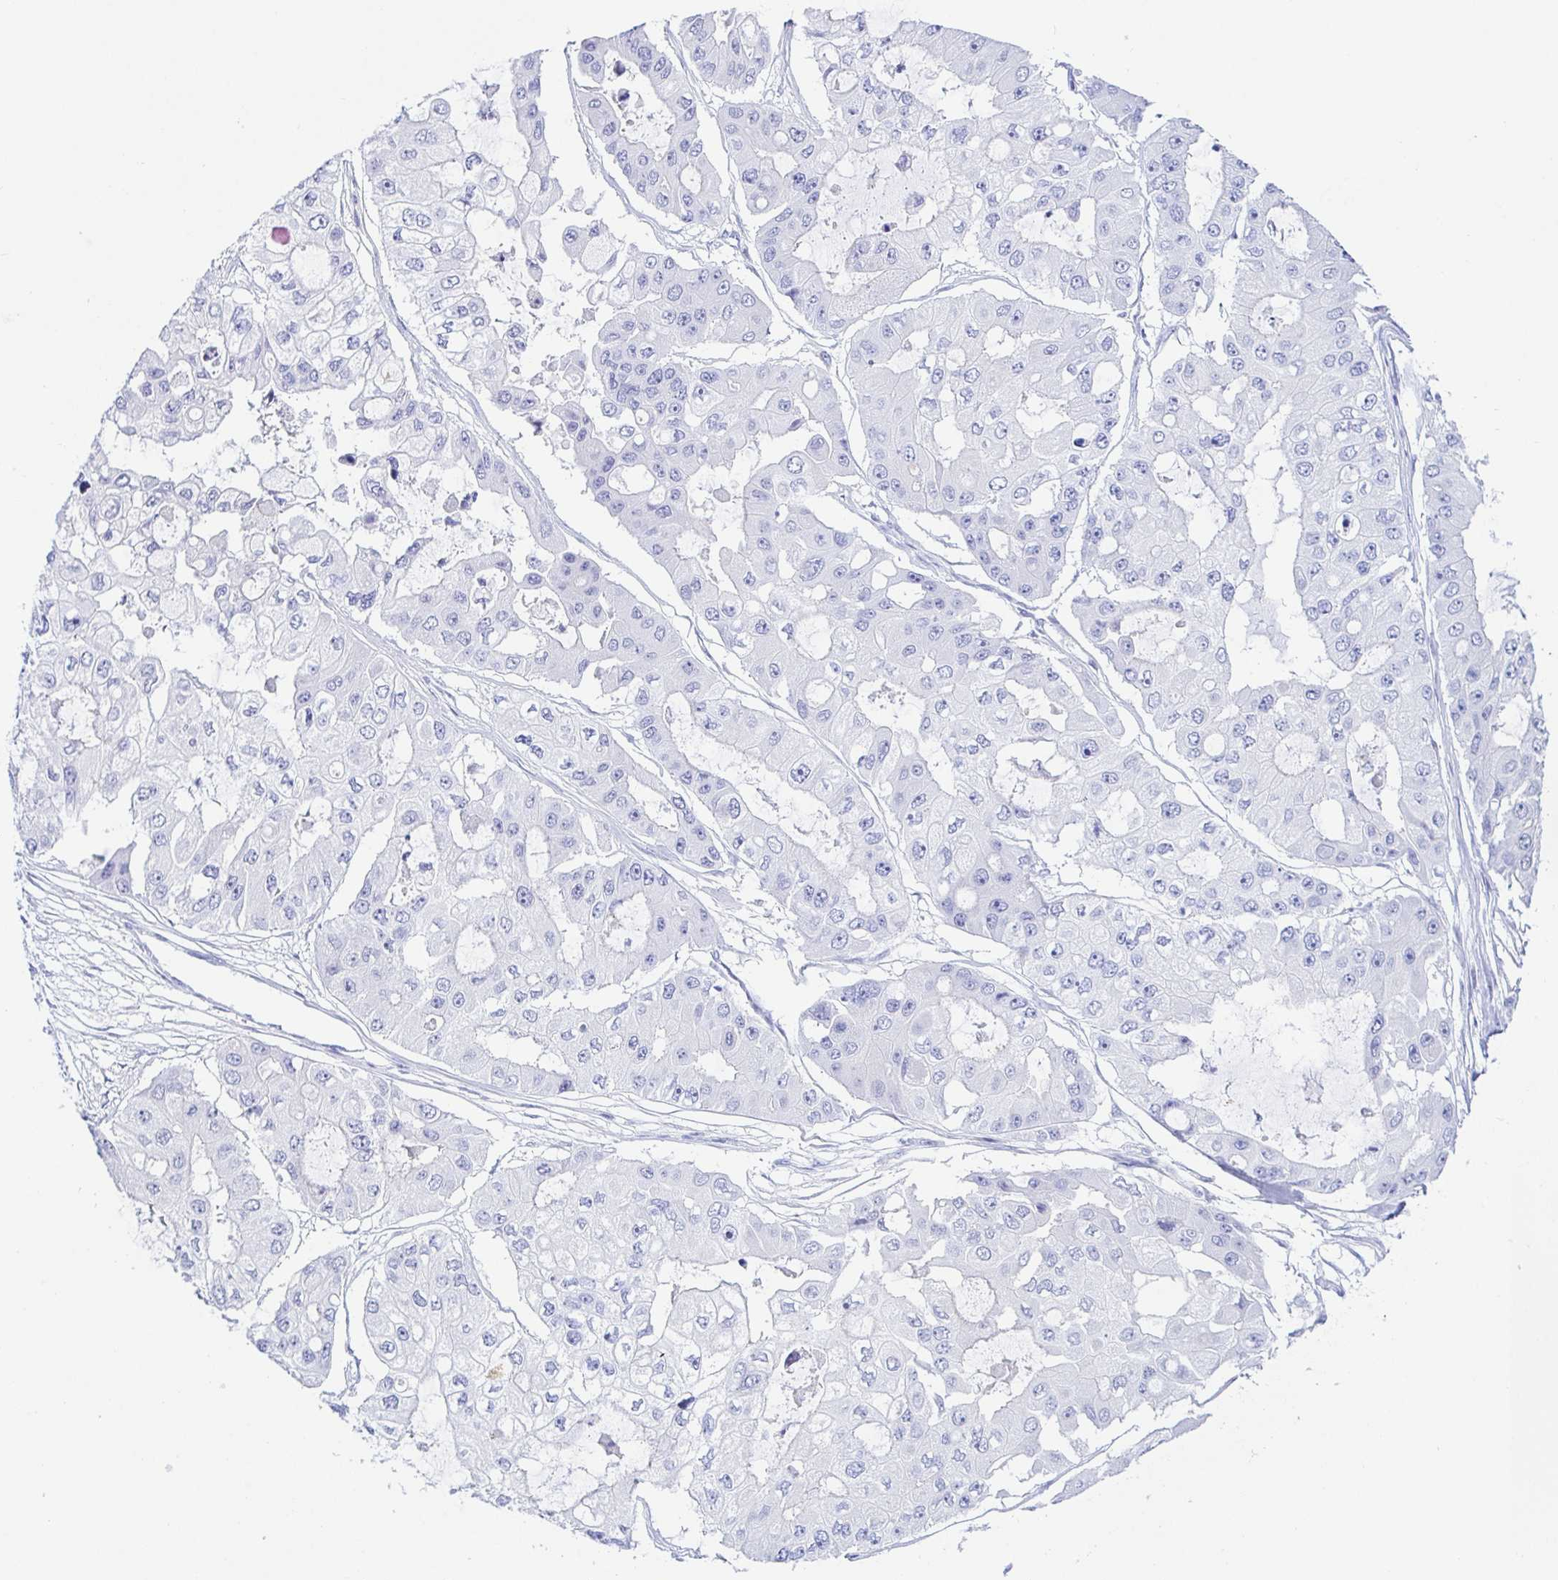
{"staining": {"intensity": "negative", "quantity": "none", "location": "none"}, "tissue": "ovarian cancer", "cell_type": "Tumor cells", "image_type": "cancer", "snomed": [{"axis": "morphology", "description": "Cystadenocarcinoma, serous, NOS"}, {"axis": "topography", "description": "Ovary"}], "caption": "The photomicrograph displays no staining of tumor cells in ovarian cancer (serous cystadenocarcinoma). (Stains: DAB immunohistochemistry with hematoxylin counter stain, Microscopy: brightfield microscopy at high magnification).", "gene": "PINLYP", "patient": {"sex": "female", "age": 56}}